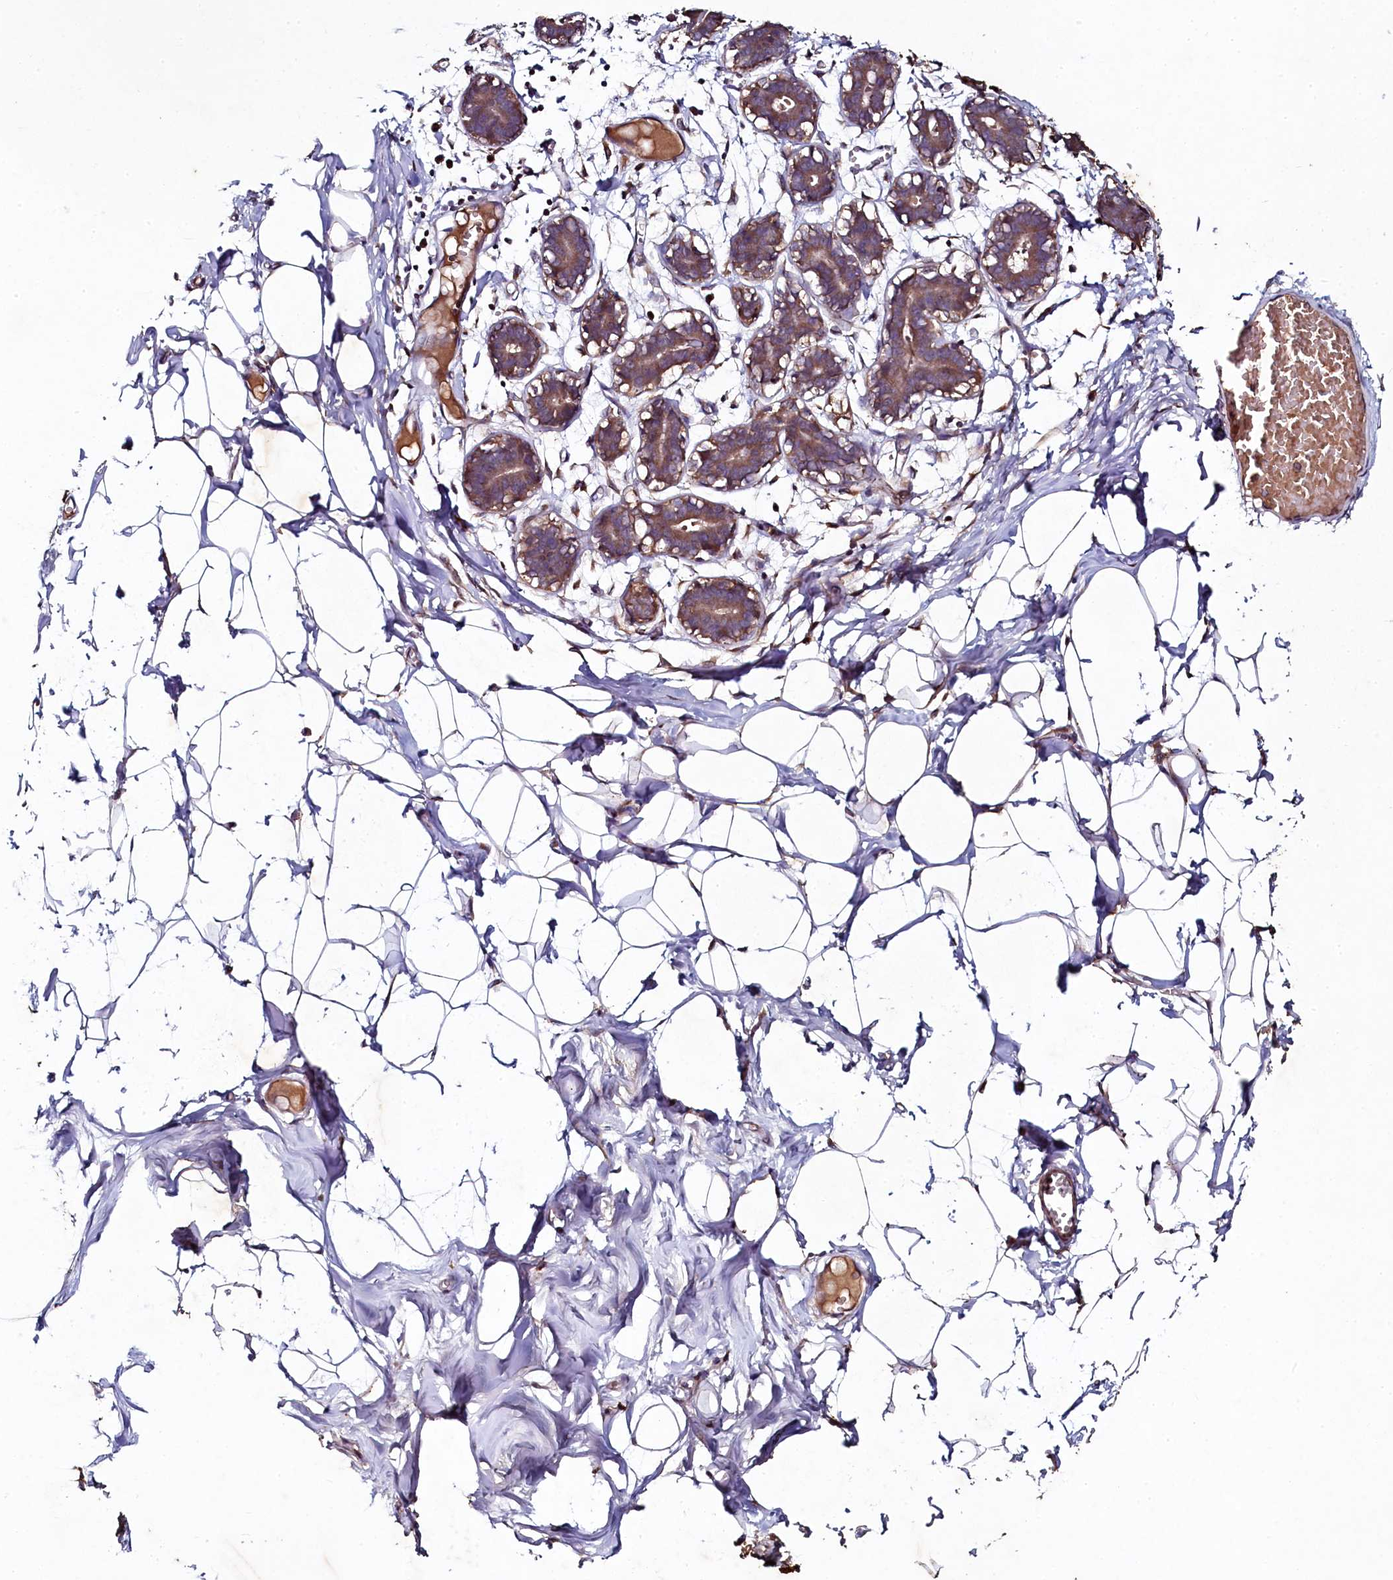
{"staining": {"intensity": "negative", "quantity": "none", "location": "none"}, "tissue": "breast", "cell_type": "Adipocytes", "image_type": "normal", "snomed": [{"axis": "morphology", "description": "Normal tissue, NOS"}, {"axis": "topography", "description": "Breast"}], "caption": "The photomicrograph demonstrates no staining of adipocytes in normal breast.", "gene": "SEC24C", "patient": {"sex": "female", "age": 27}}